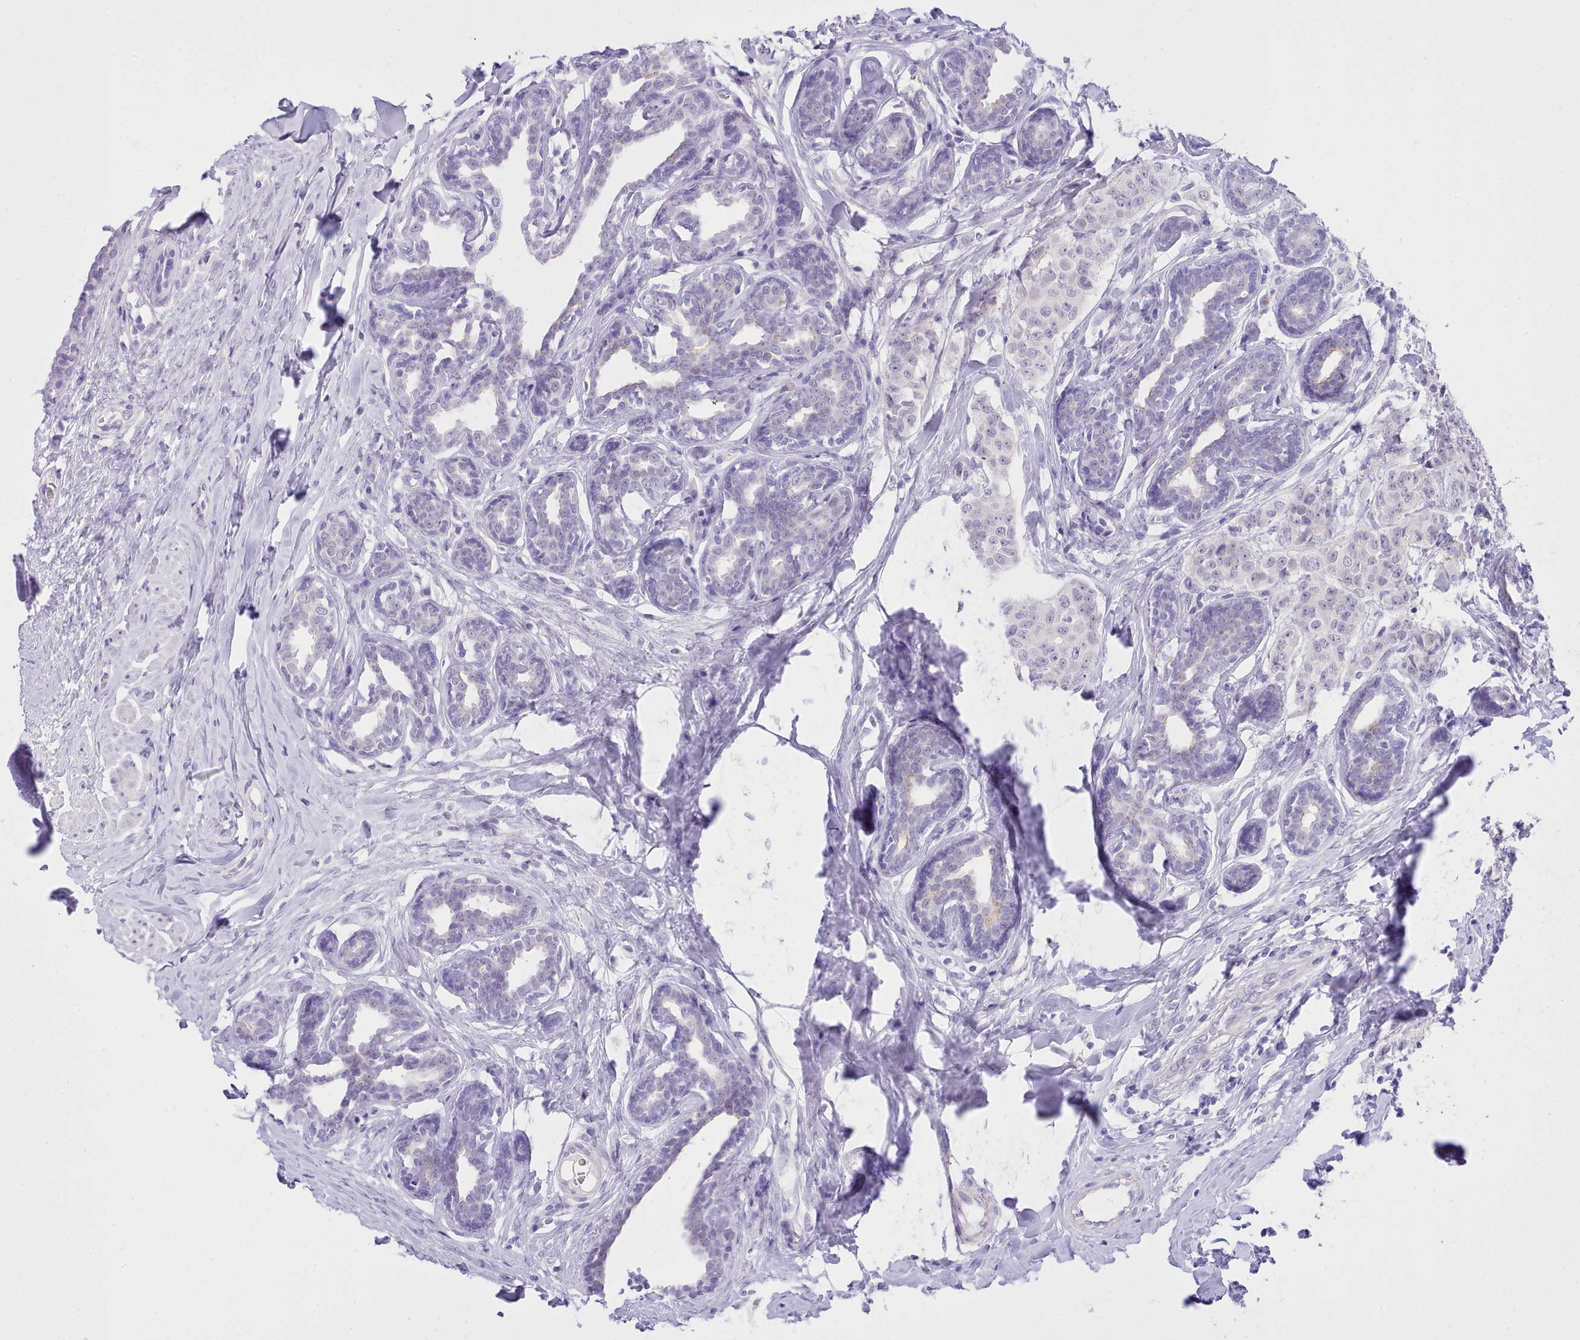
{"staining": {"intensity": "negative", "quantity": "none", "location": "none"}, "tissue": "breast cancer", "cell_type": "Tumor cells", "image_type": "cancer", "snomed": [{"axis": "morphology", "description": "Duct carcinoma"}, {"axis": "topography", "description": "Breast"}], "caption": "An immunohistochemistry histopathology image of breast intraductal carcinoma is shown. There is no staining in tumor cells of breast intraductal carcinoma.", "gene": "LRRC37A", "patient": {"sex": "female", "age": 40}}